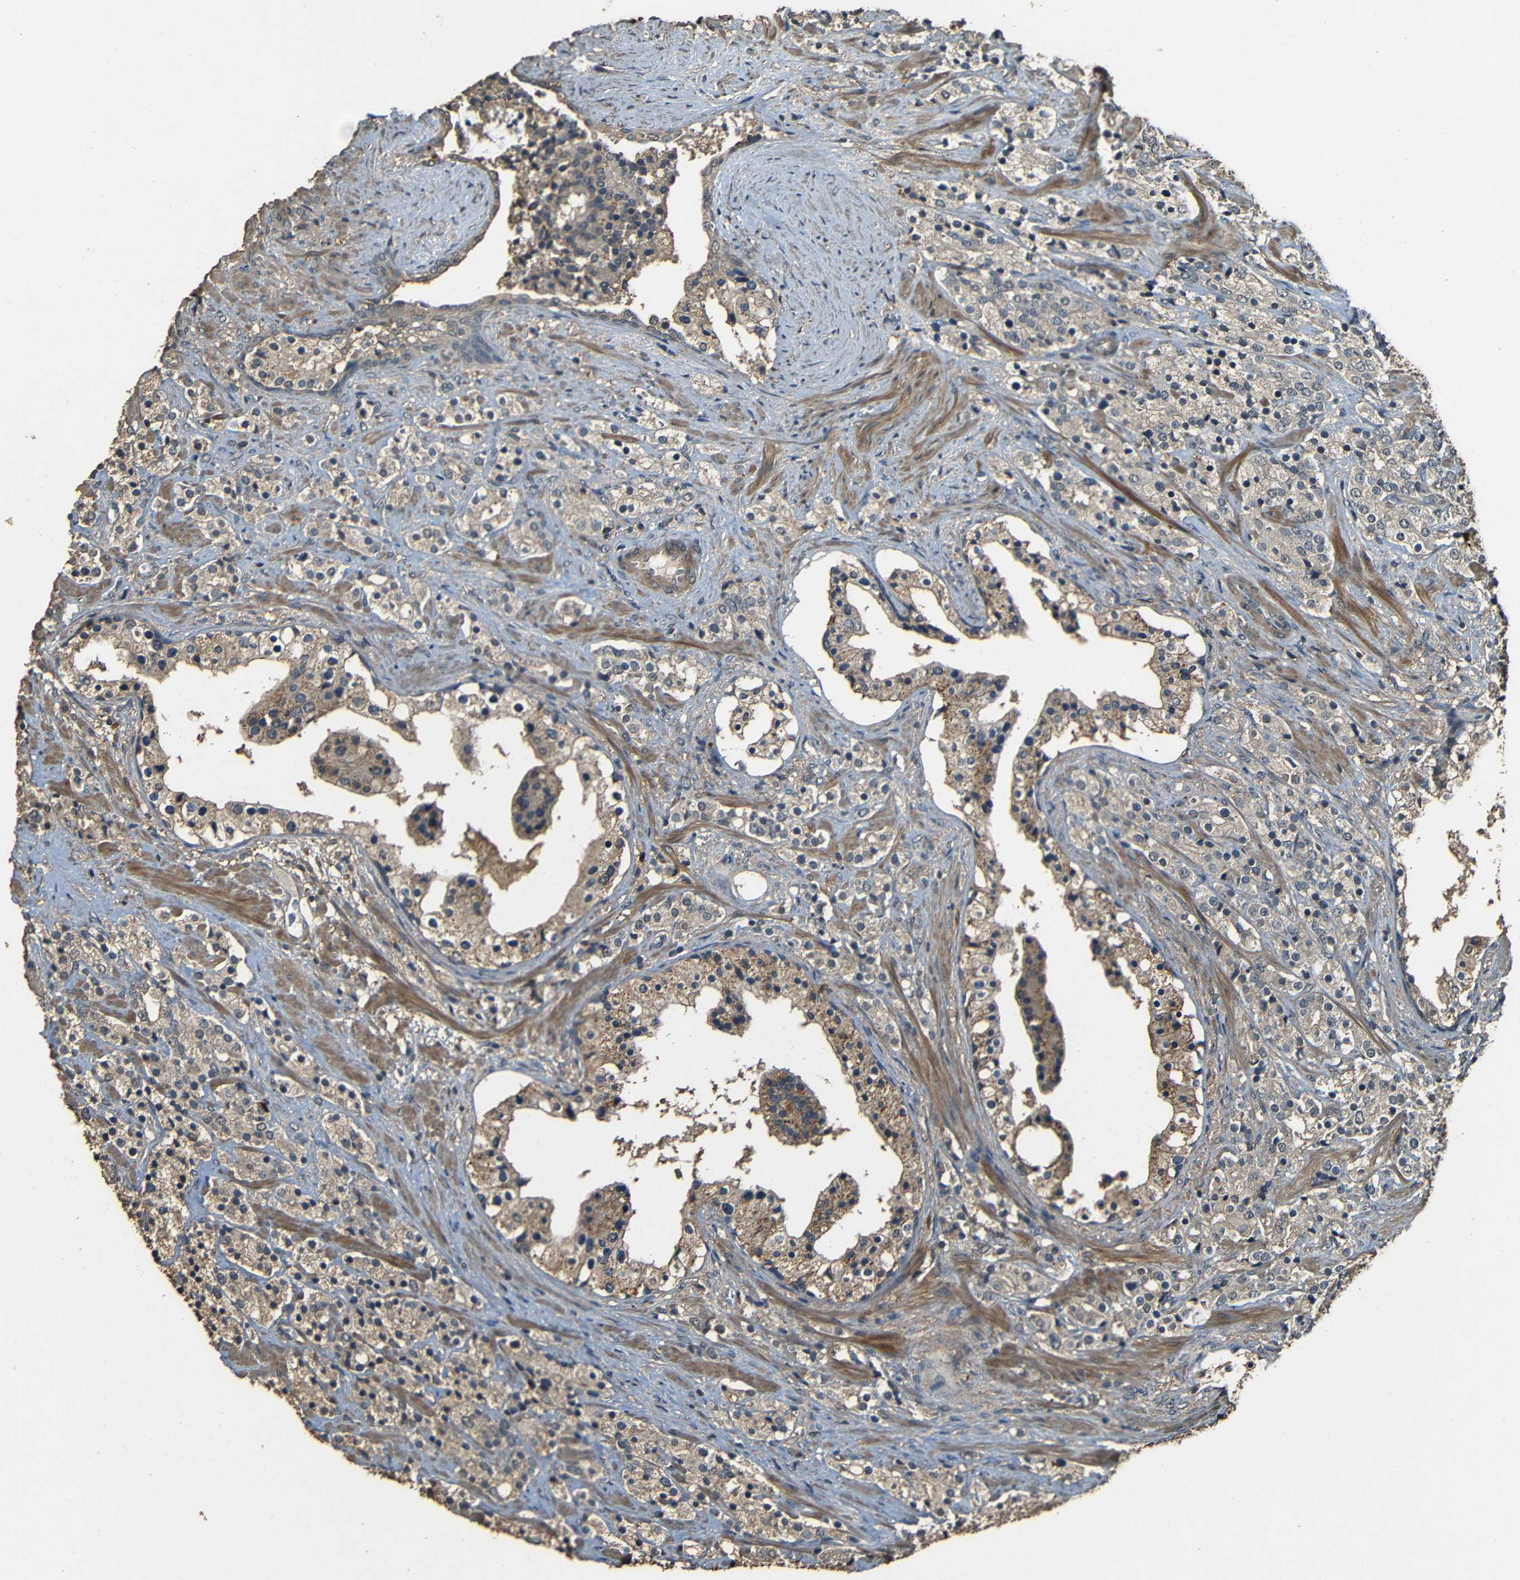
{"staining": {"intensity": "weak", "quantity": ">75%", "location": "cytoplasmic/membranous"}, "tissue": "prostate cancer", "cell_type": "Tumor cells", "image_type": "cancer", "snomed": [{"axis": "morphology", "description": "Adenocarcinoma, High grade"}, {"axis": "topography", "description": "Prostate"}], "caption": "Prostate cancer stained for a protein (brown) shows weak cytoplasmic/membranous positive positivity in approximately >75% of tumor cells.", "gene": "PDE5A", "patient": {"sex": "male", "age": 71}}